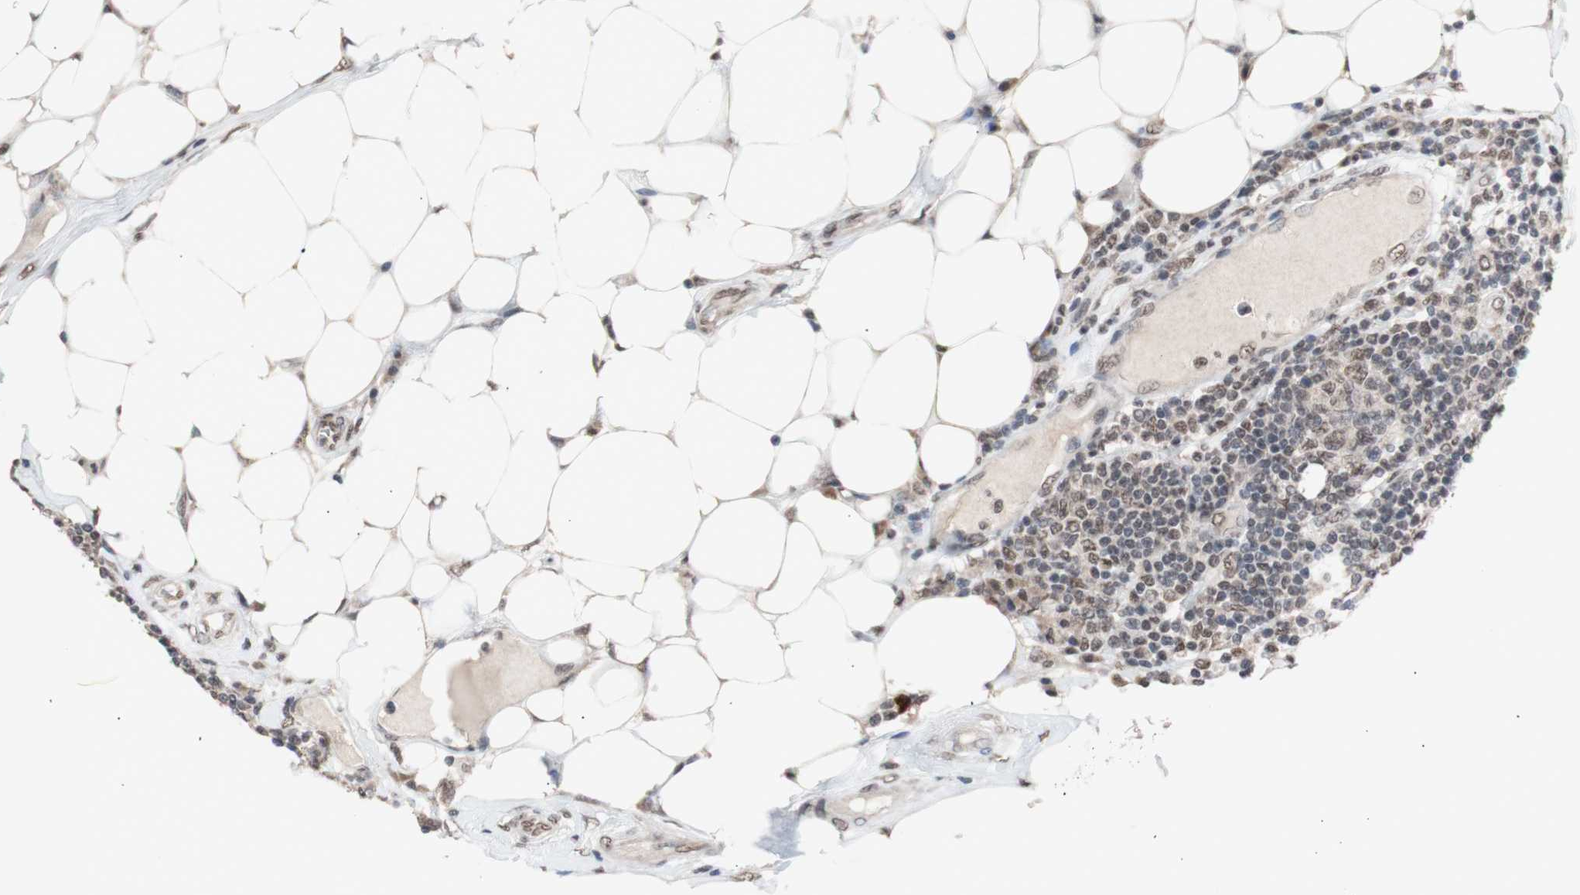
{"staining": {"intensity": "moderate", "quantity": ">75%", "location": "nuclear"}, "tissue": "colorectal cancer", "cell_type": "Tumor cells", "image_type": "cancer", "snomed": [{"axis": "morphology", "description": "Adenocarcinoma, NOS"}, {"axis": "topography", "description": "Colon"}], "caption": "High-power microscopy captured an immunohistochemistry histopathology image of colorectal cancer, revealing moderate nuclear positivity in approximately >75% of tumor cells. (brown staining indicates protein expression, while blue staining denotes nuclei).", "gene": "SFPQ", "patient": {"sex": "male", "age": 71}}